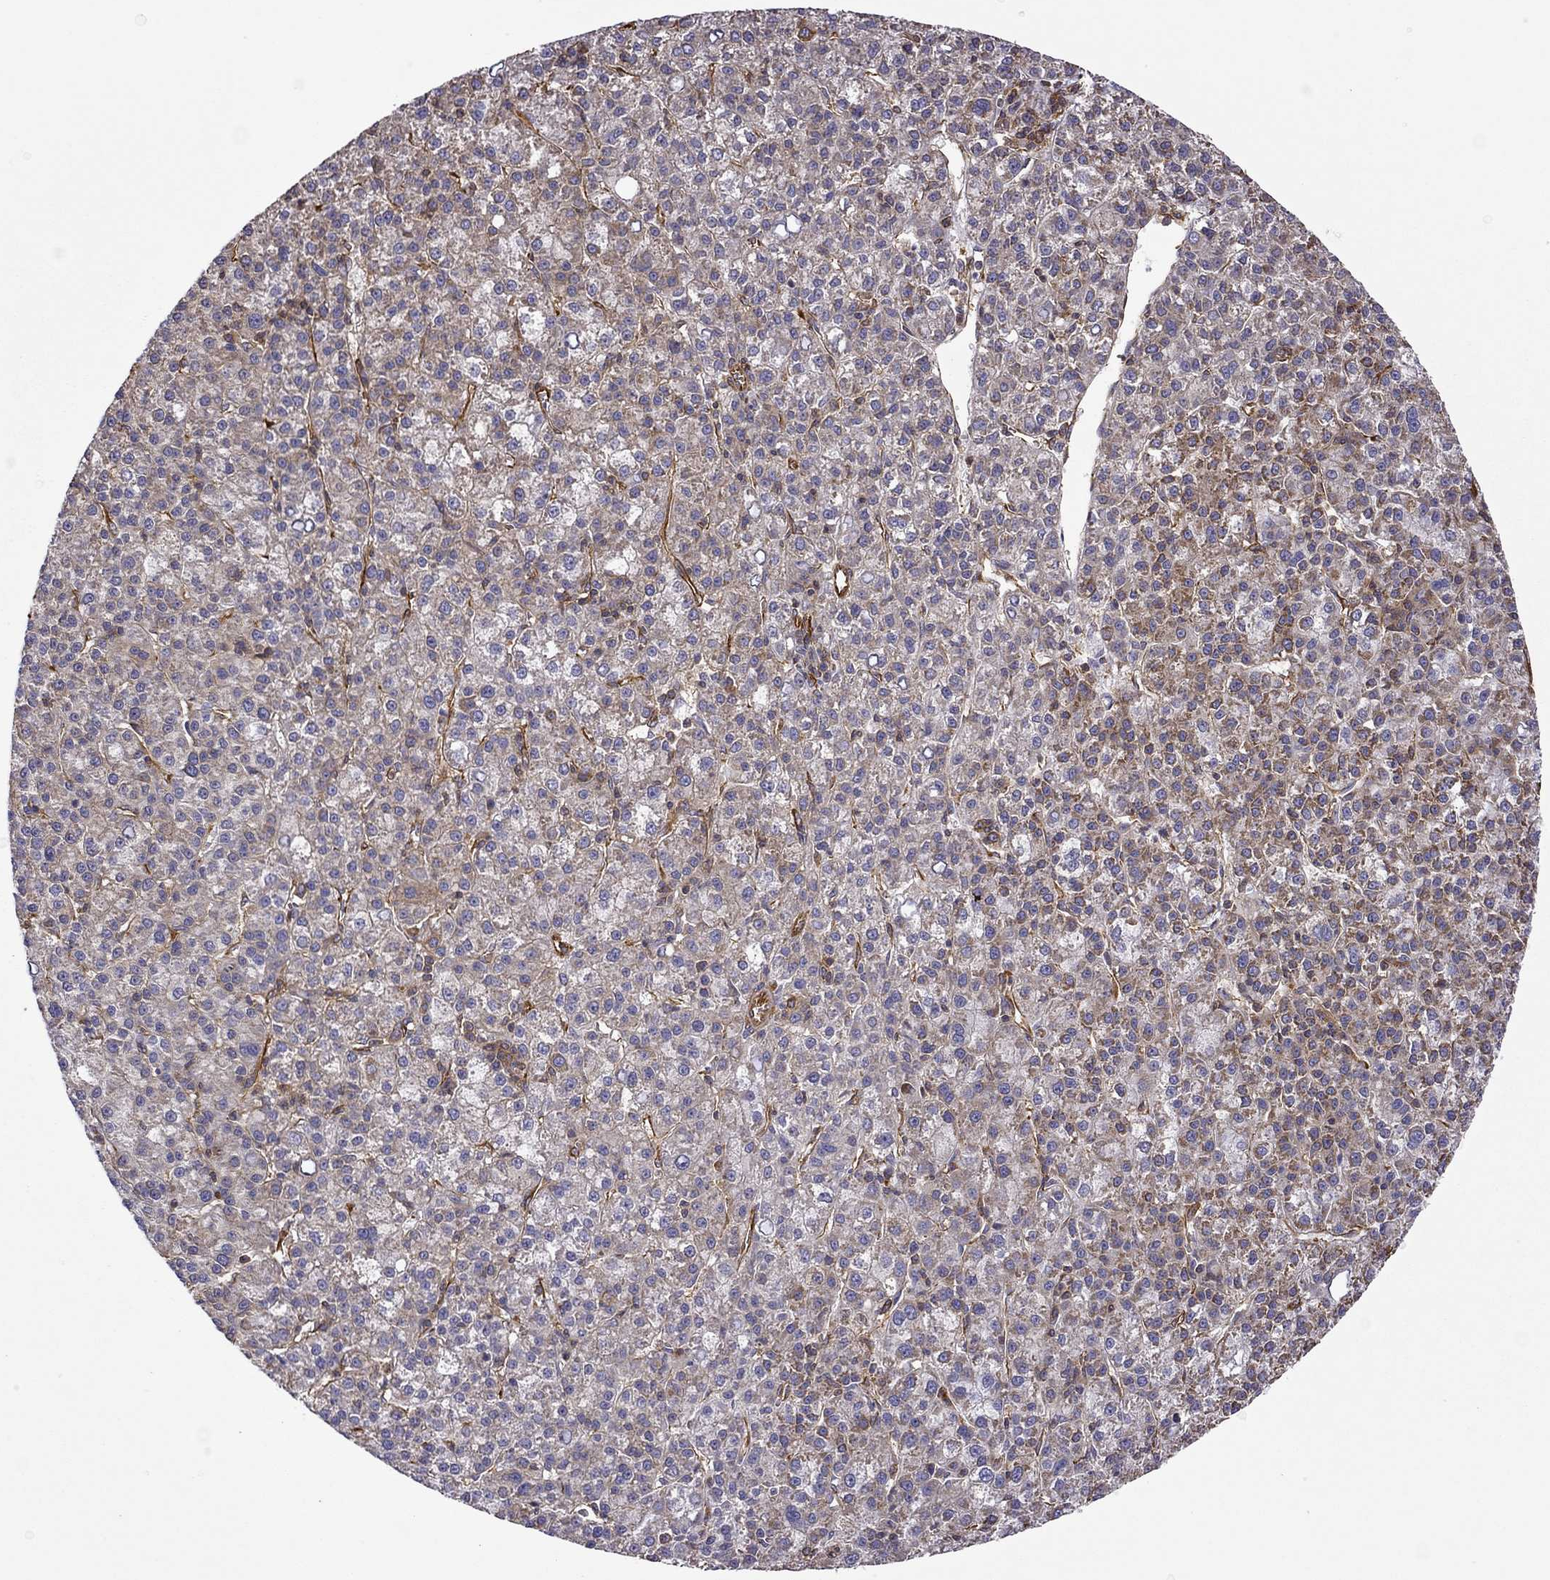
{"staining": {"intensity": "moderate", "quantity": "<25%", "location": "cytoplasmic/membranous"}, "tissue": "liver cancer", "cell_type": "Tumor cells", "image_type": "cancer", "snomed": [{"axis": "morphology", "description": "Carcinoma, Hepatocellular, NOS"}, {"axis": "topography", "description": "Liver"}], "caption": "A low amount of moderate cytoplasmic/membranous staining is identified in approximately <25% of tumor cells in liver cancer (hepatocellular carcinoma) tissue.", "gene": "MAP4", "patient": {"sex": "female", "age": 60}}